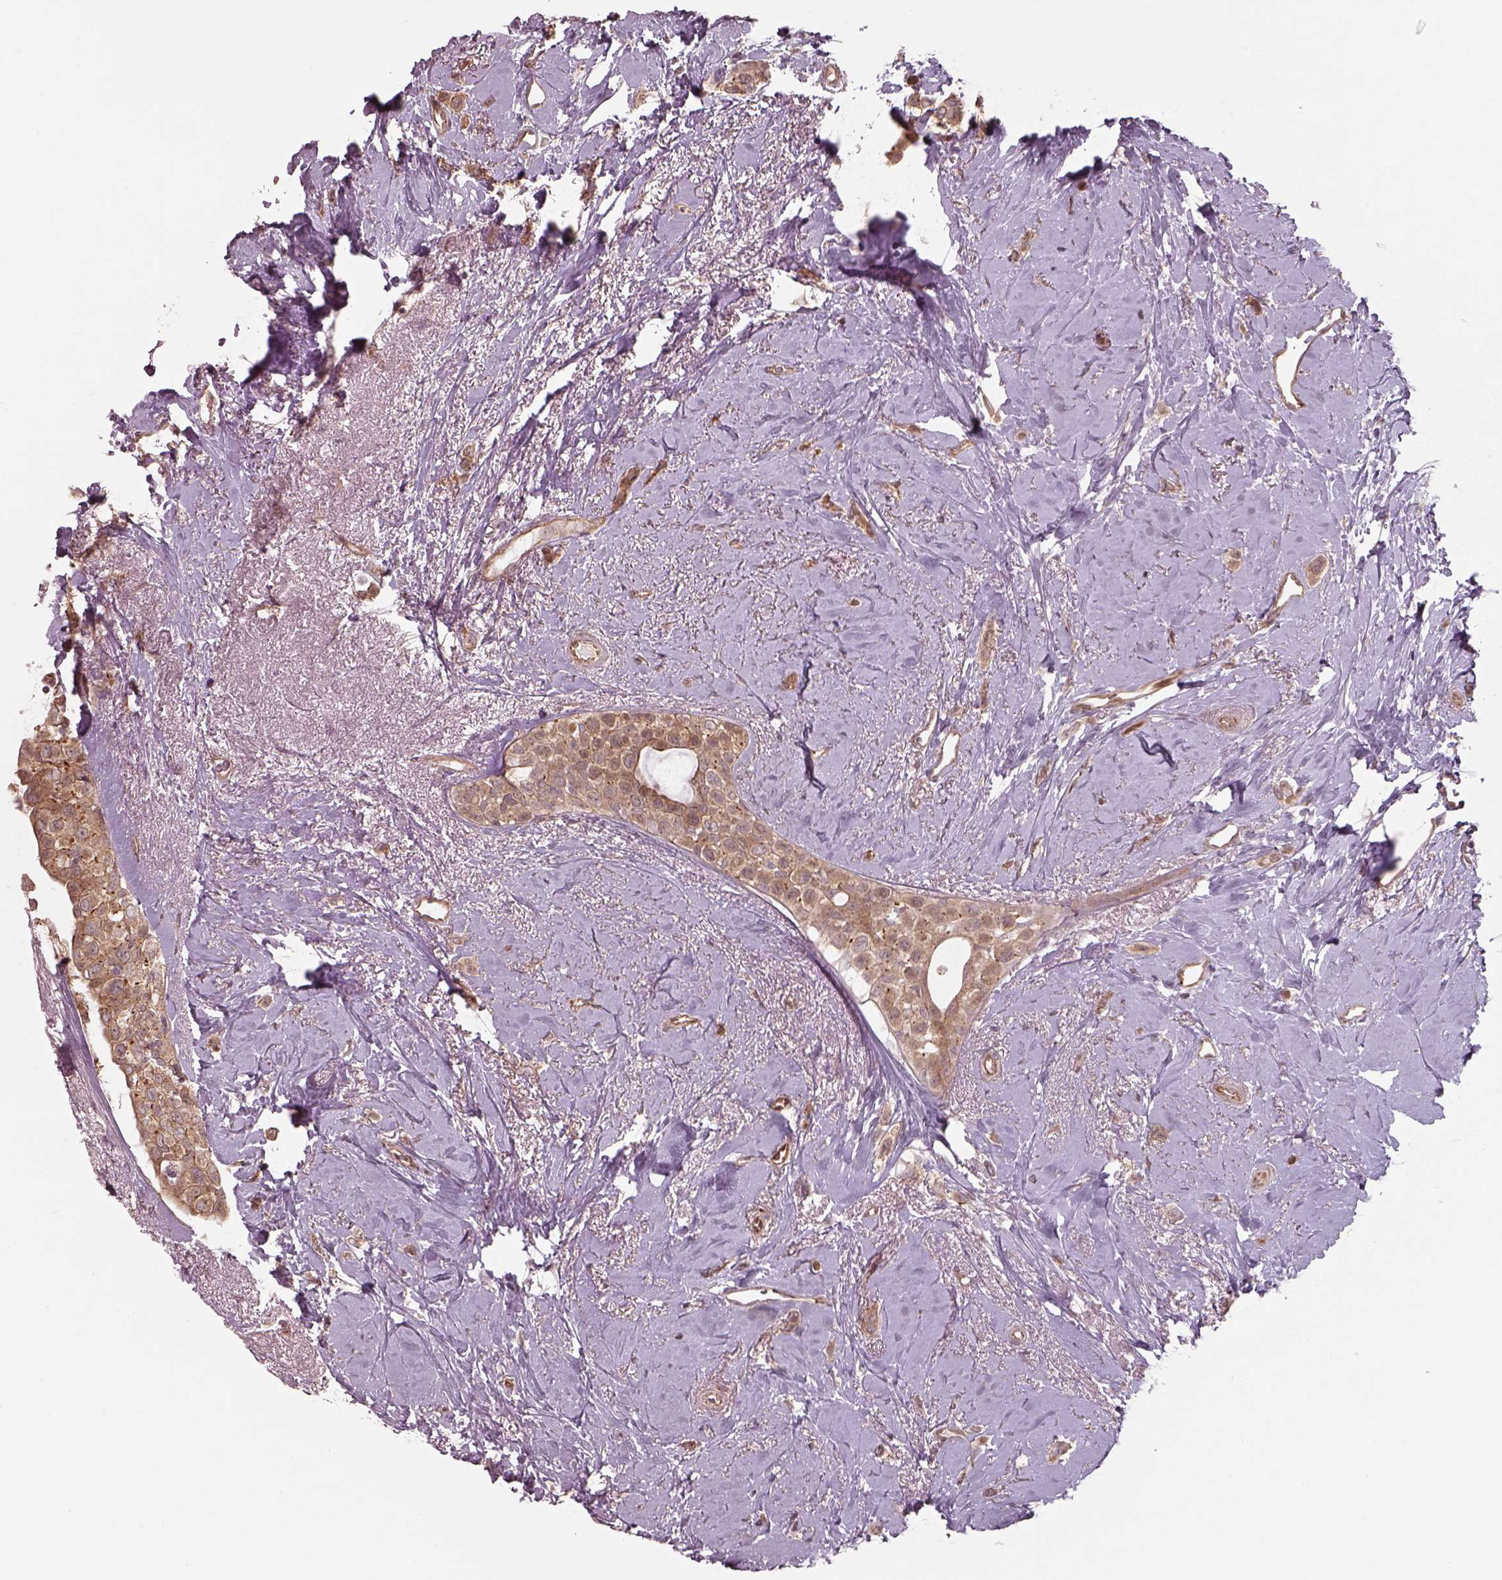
{"staining": {"intensity": "moderate", "quantity": ">75%", "location": "cytoplasmic/membranous"}, "tissue": "breast cancer", "cell_type": "Tumor cells", "image_type": "cancer", "snomed": [{"axis": "morphology", "description": "Lobular carcinoma"}, {"axis": "topography", "description": "Breast"}], "caption": "Tumor cells exhibit moderate cytoplasmic/membranous positivity in about >75% of cells in lobular carcinoma (breast).", "gene": "CHMP3", "patient": {"sex": "female", "age": 66}}